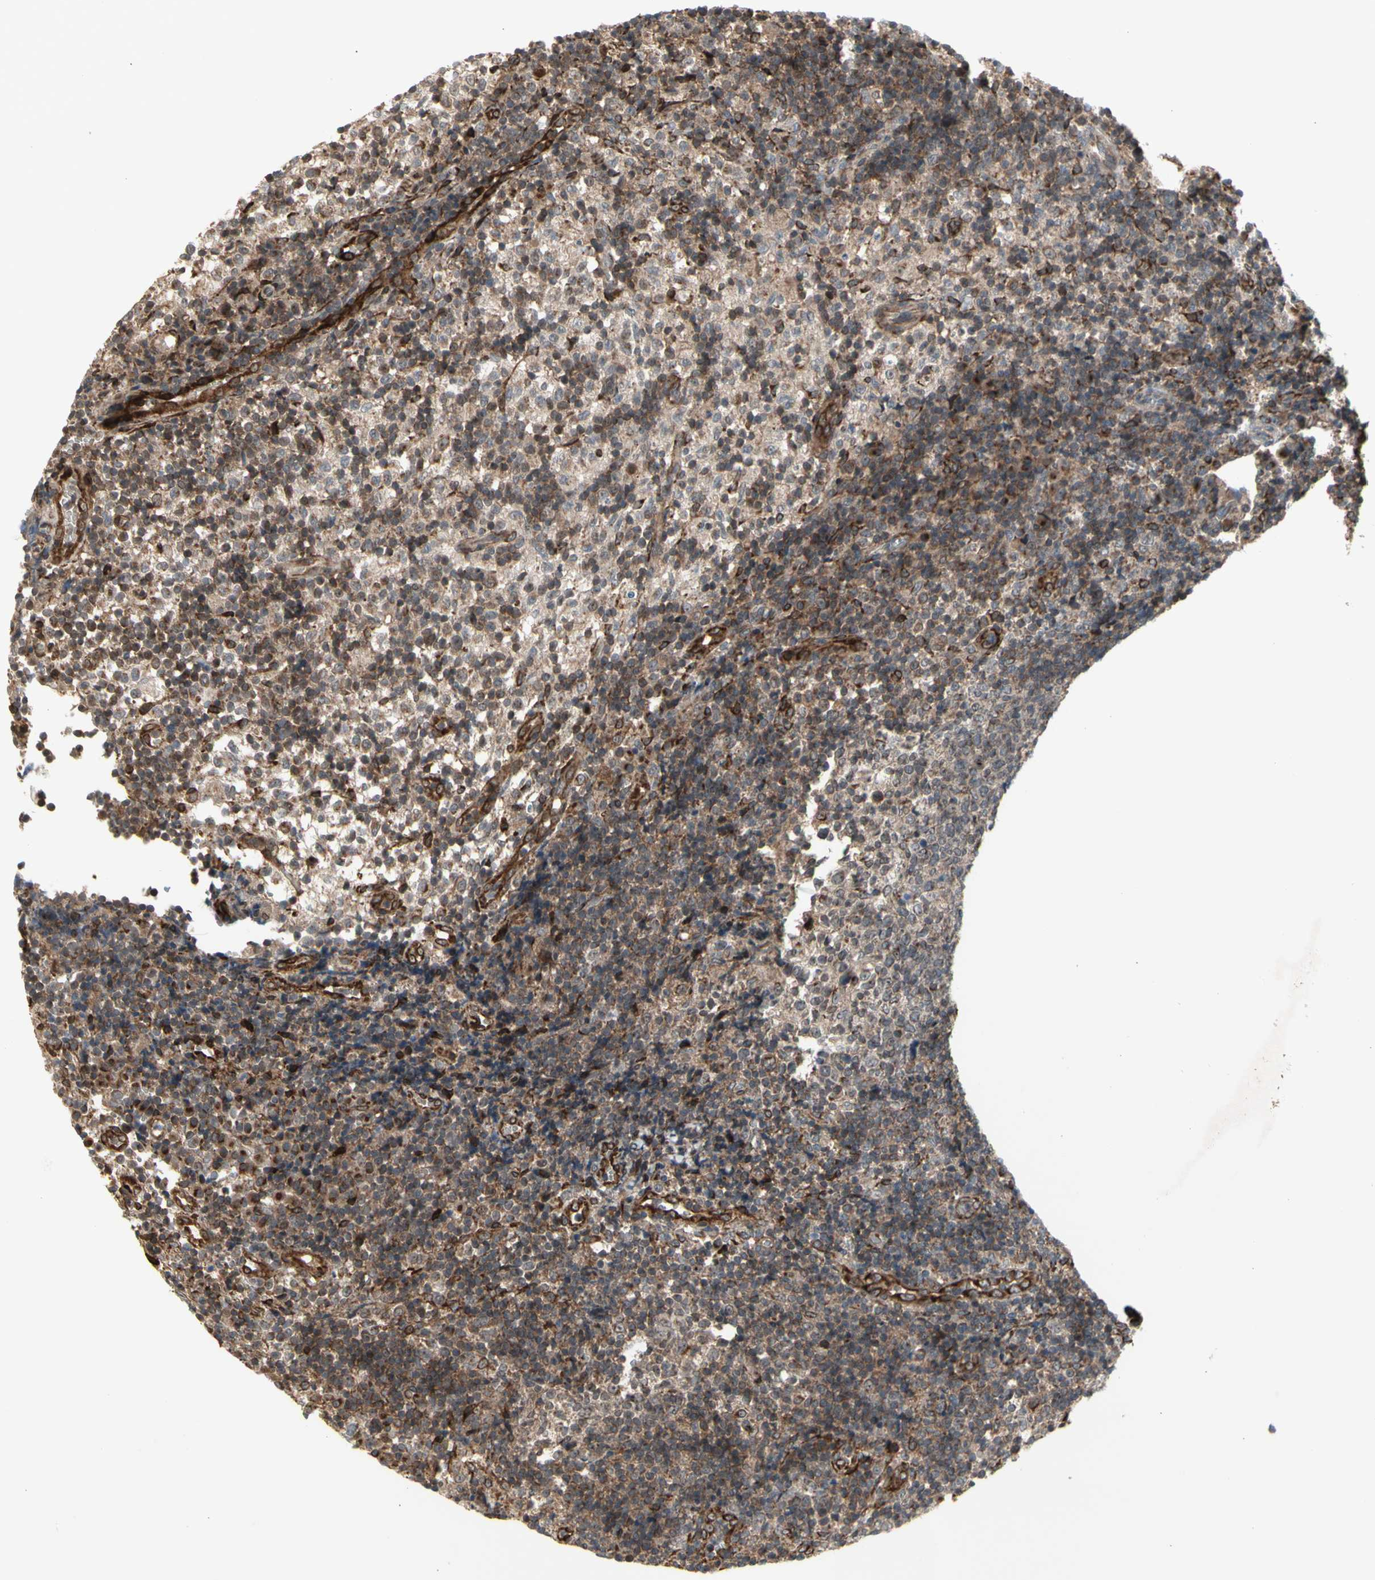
{"staining": {"intensity": "moderate", "quantity": ">75%", "location": "cytoplasmic/membranous"}, "tissue": "lymph node", "cell_type": "Germinal center cells", "image_type": "normal", "snomed": [{"axis": "morphology", "description": "Normal tissue, NOS"}, {"axis": "morphology", "description": "Inflammation, NOS"}, {"axis": "topography", "description": "Lymph node"}], "caption": "IHC (DAB) staining of unremarkable lymph node shows moderate cytoplasmic/membranous protein staining in approximately >75% of germinal center cells.", "gene": "SLC39A9", "patient": {"sex": "male", "age": 55}}